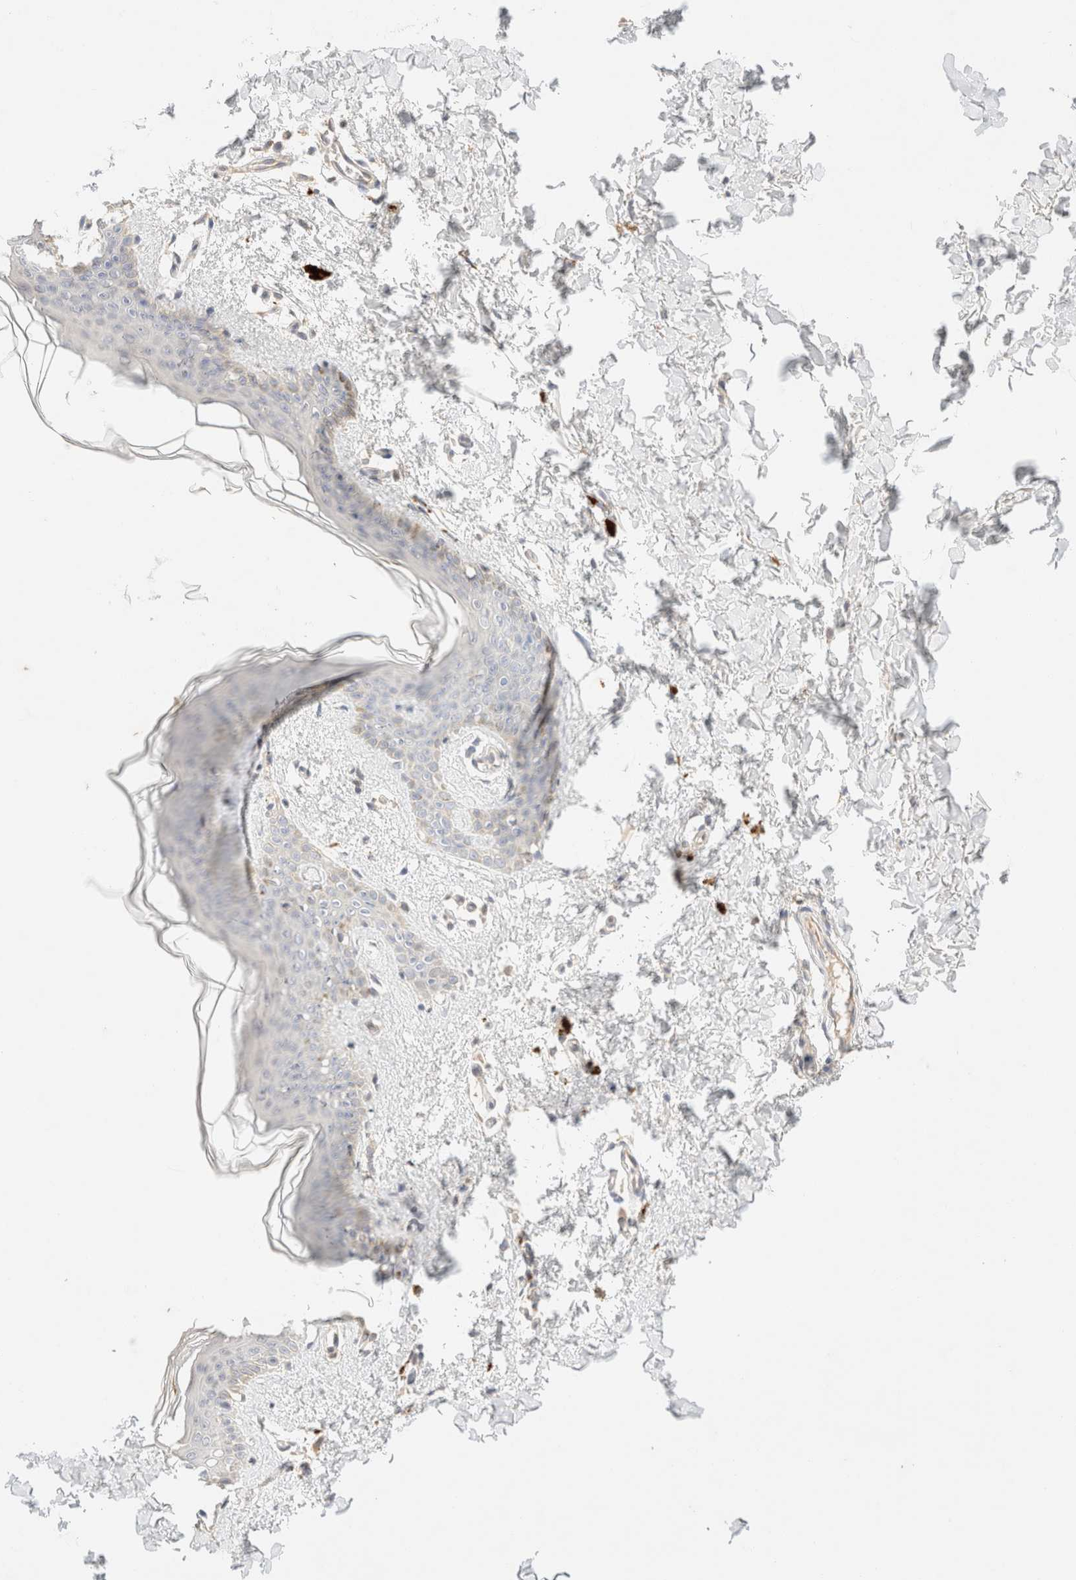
{"staining": {"intensity": "weak", "quantity": "25%-75%", "location": "cytoplasmic/membranous"}, "tissue": "skin", "cell_type": "Fibroblasts", "image_type": "normal", "snomed": [{"axis": "morphology", "description": "Normal tissue, NOS"}, {"axis": "topography", "description": "Skin"}], "caption": "This photomicrograph exhibits IHC staining of unremarkable human skin, with low weak cytoplasmic/membranous staining in about 25%-75% of fibroblasts.", "gene": "SNTB1", "patient": {"sex": "female", "age": 46}}